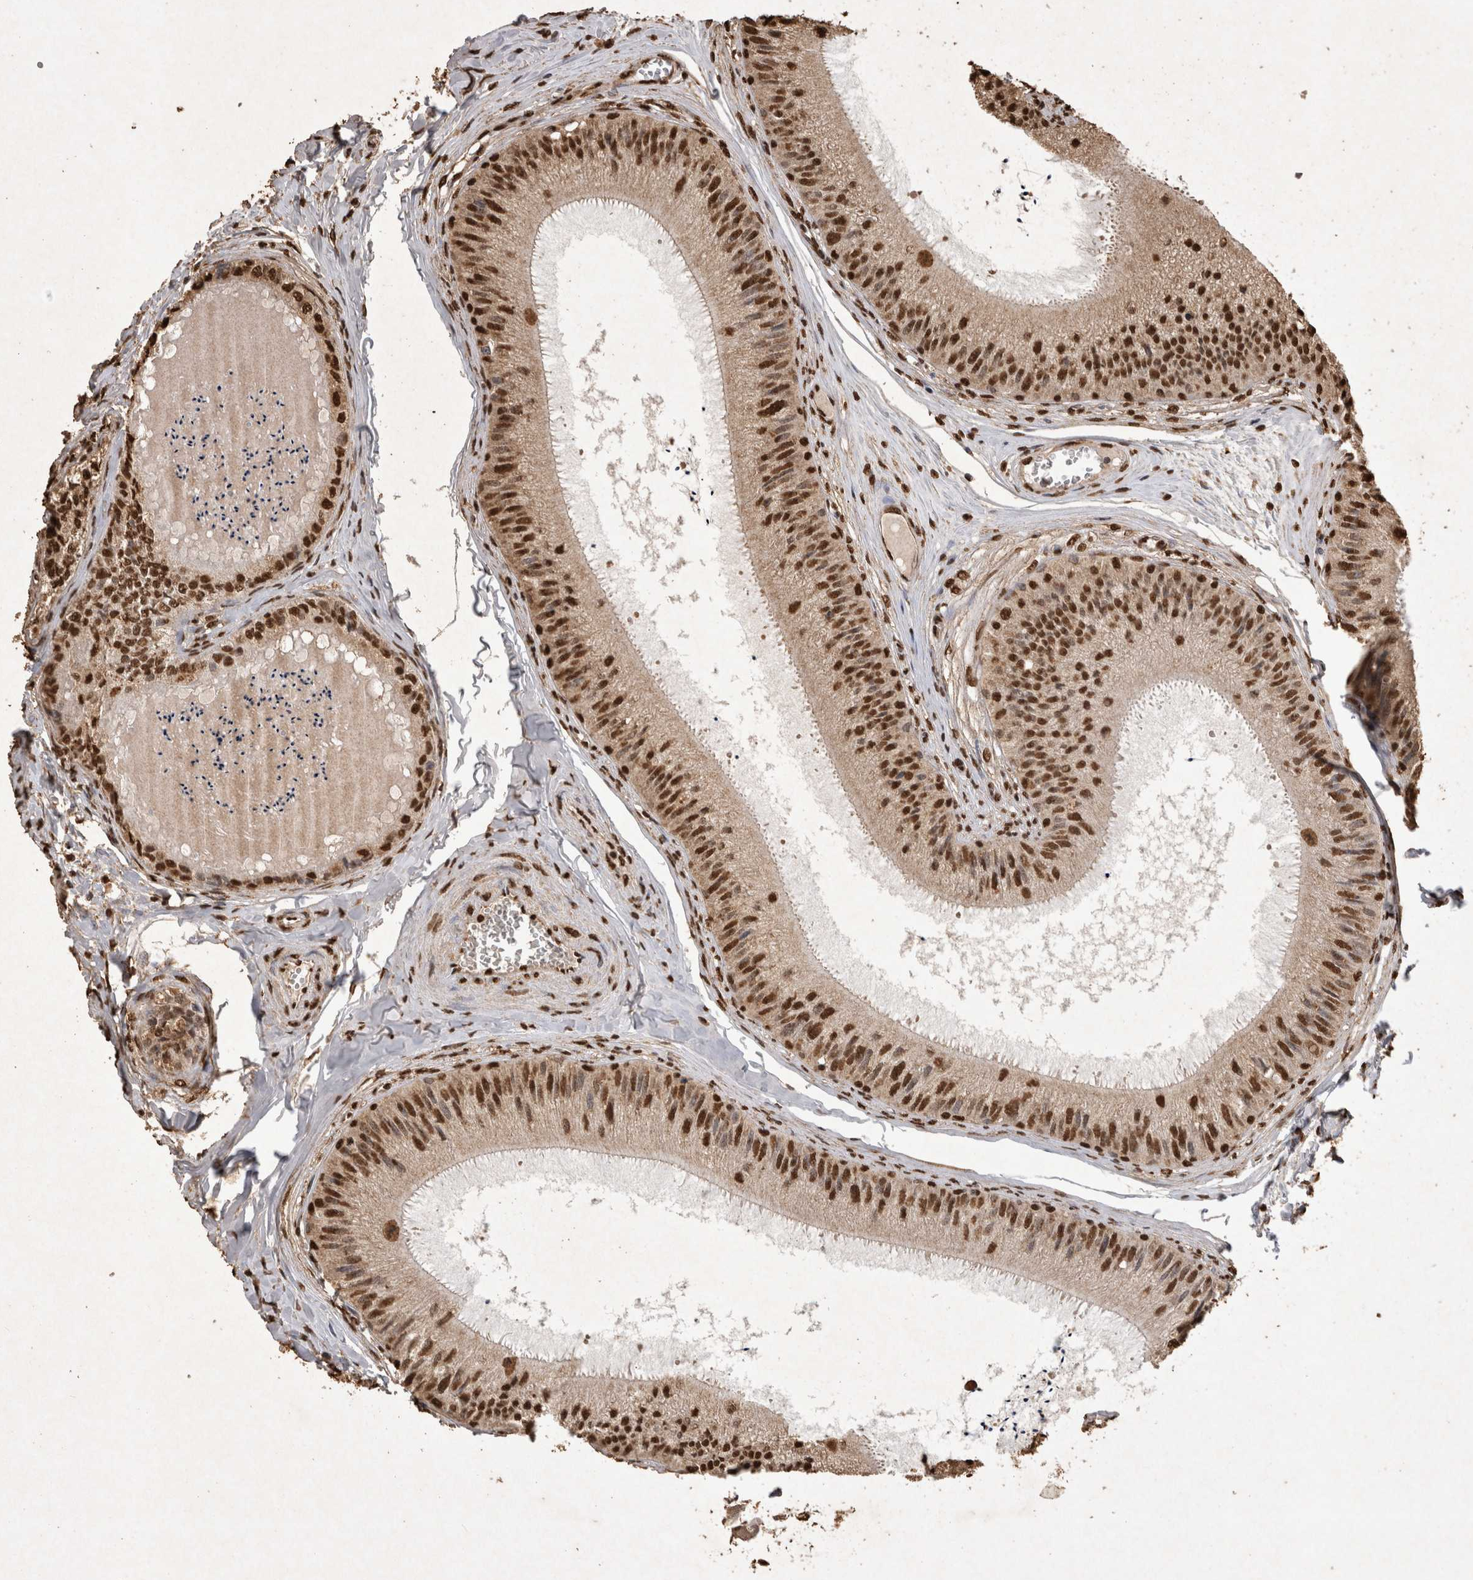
{"staining": {"intensity": "strong", "quantity": ">75%", "location": "cytoplasmic/membranous,nuclear"}, "tissue": "epididymis", "cell_type": "Glandular cells", "image_type": "normal", "snomed": [{"axis": "morphology", "description": "Normal tissue, NOS"}, {"axis": "topography", "description": "Epididymis"}], "caption": "Immunohistochemical staining of benign epididymis reveals >75% levels of strong cytoplasmic/membranous,nuclear protein staining in approximately >75% of glandular cells.", "gene": "OAS2", "patient": {"sex": "male", "age": 31}}